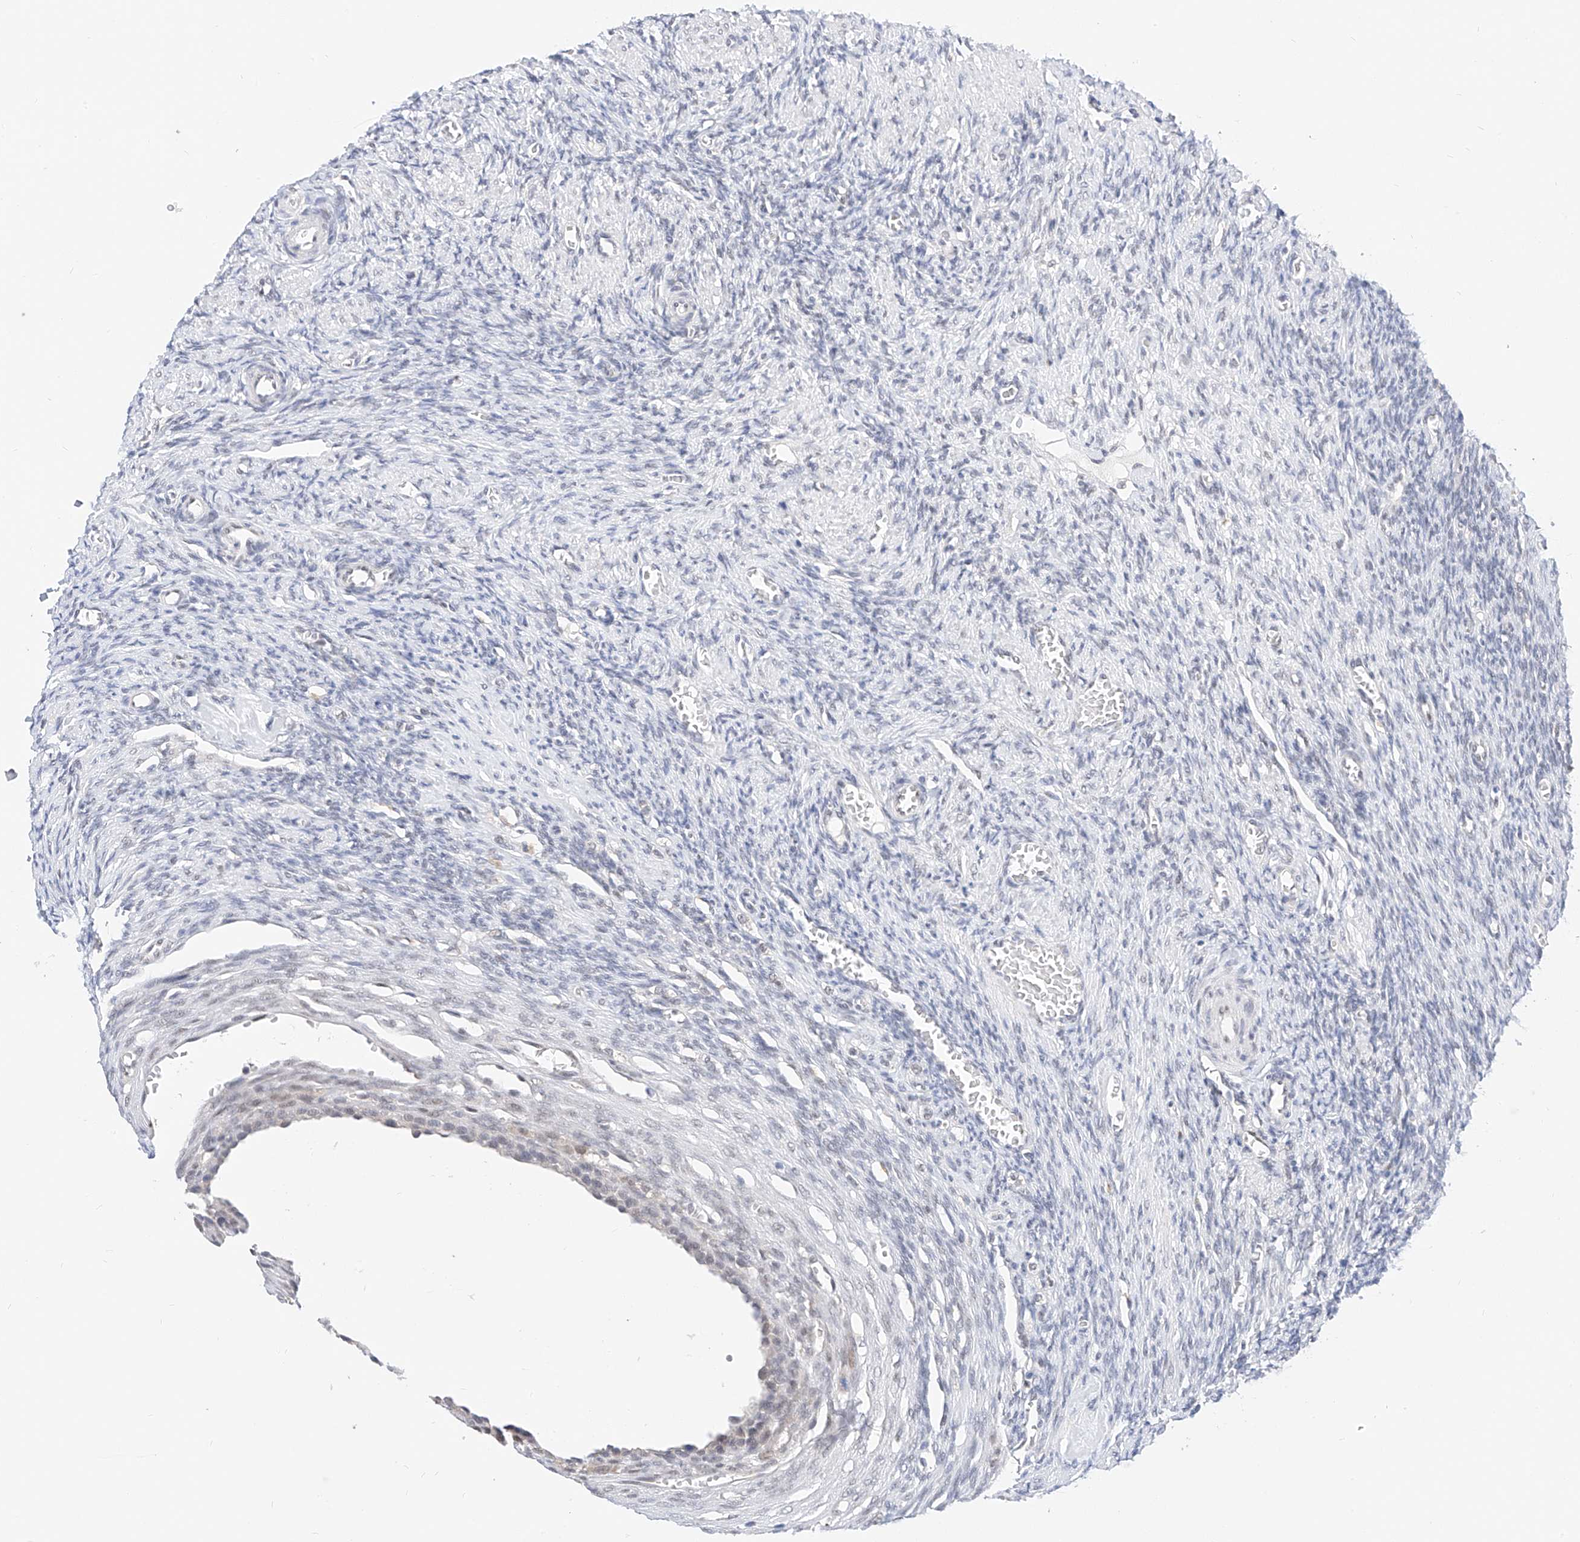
{"staining": {"intensity": "negative", "quantity": "none", "location": "none"}, "tissue": "ovary", "cell_type": "Ovarian stroma cells", "image_type": "normal", "snomed": [{"axis": "morphology", "description": "Normal tissue, NOS"}, {"axis": "topography", "description": "Ovary"}], "caption": "Immunohistochemical staining of unremarkable human ovary reveals no significant positivity in ovarian stroma cells. The staining was performed using DAB to visualize the protein expression in brown, while the nuclei were stained in blue with hematoxylin (Magnification: 20x).", "gene": "KCNJ1", "patient": {"sex": "female", "age": 27}}